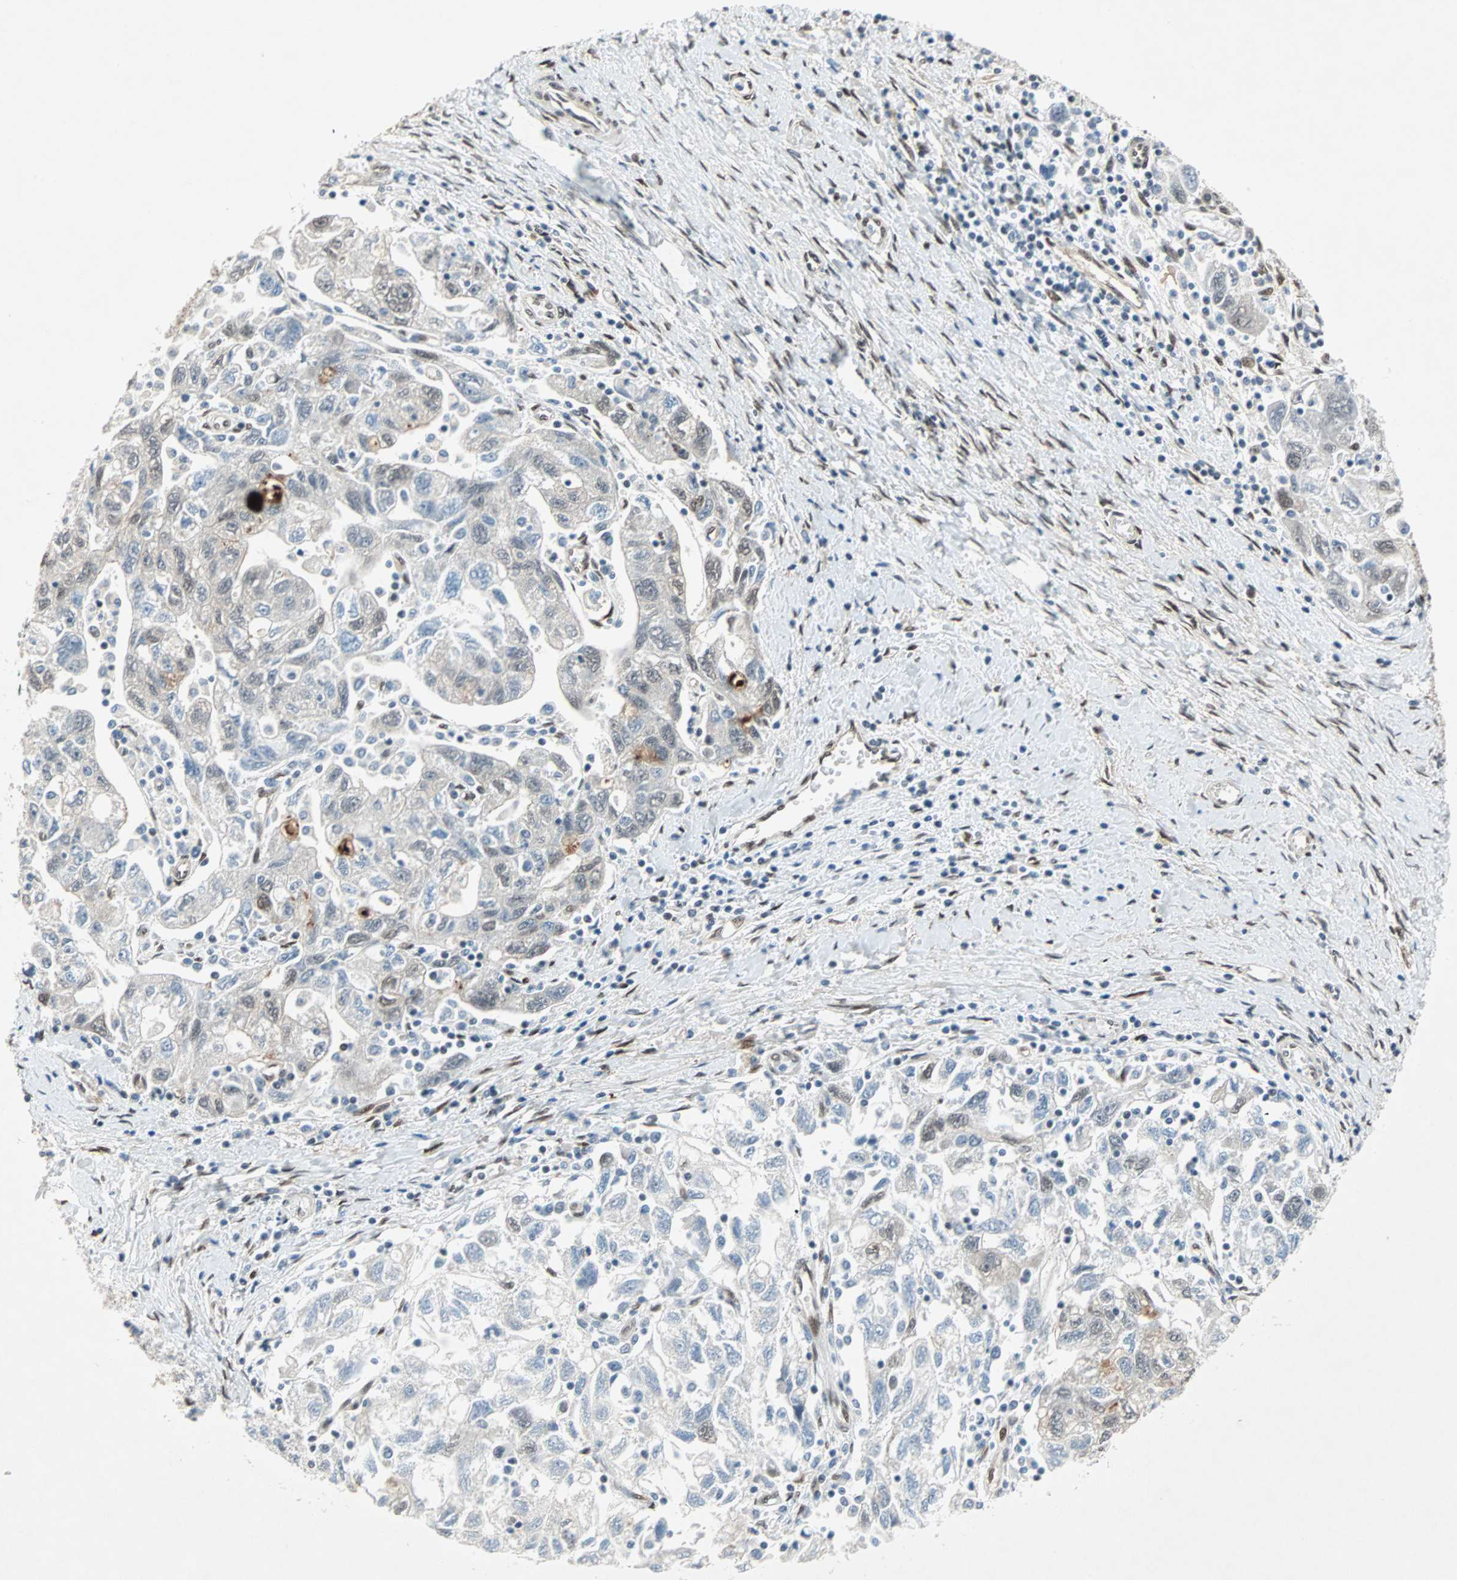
{"staining": {"intensity": "weak", "quantity": "25%-75%", "location": "cytoplasmic/membranous,nuclear"}, "tissue": "ovarian cancer", "cell_type": "Tumor cells", "image_type": "cancer", "snomed": [{"axis": "morphology", "description": "Carcinoma, NOS"}, {"axis": "morphology", "description": "Cystadenocarcinoma, serous, NOS"}, {"axis": "topography", "description": "Ovary"}], "caption": "A low amount of weak cytoplasmic/membranous and nuclear expression is identified in approximately 25%-75% of tumor cells in ovarian cancer tissue.", "gene": "WWTR1", "patient": {"sex": "female", "age": 69}}